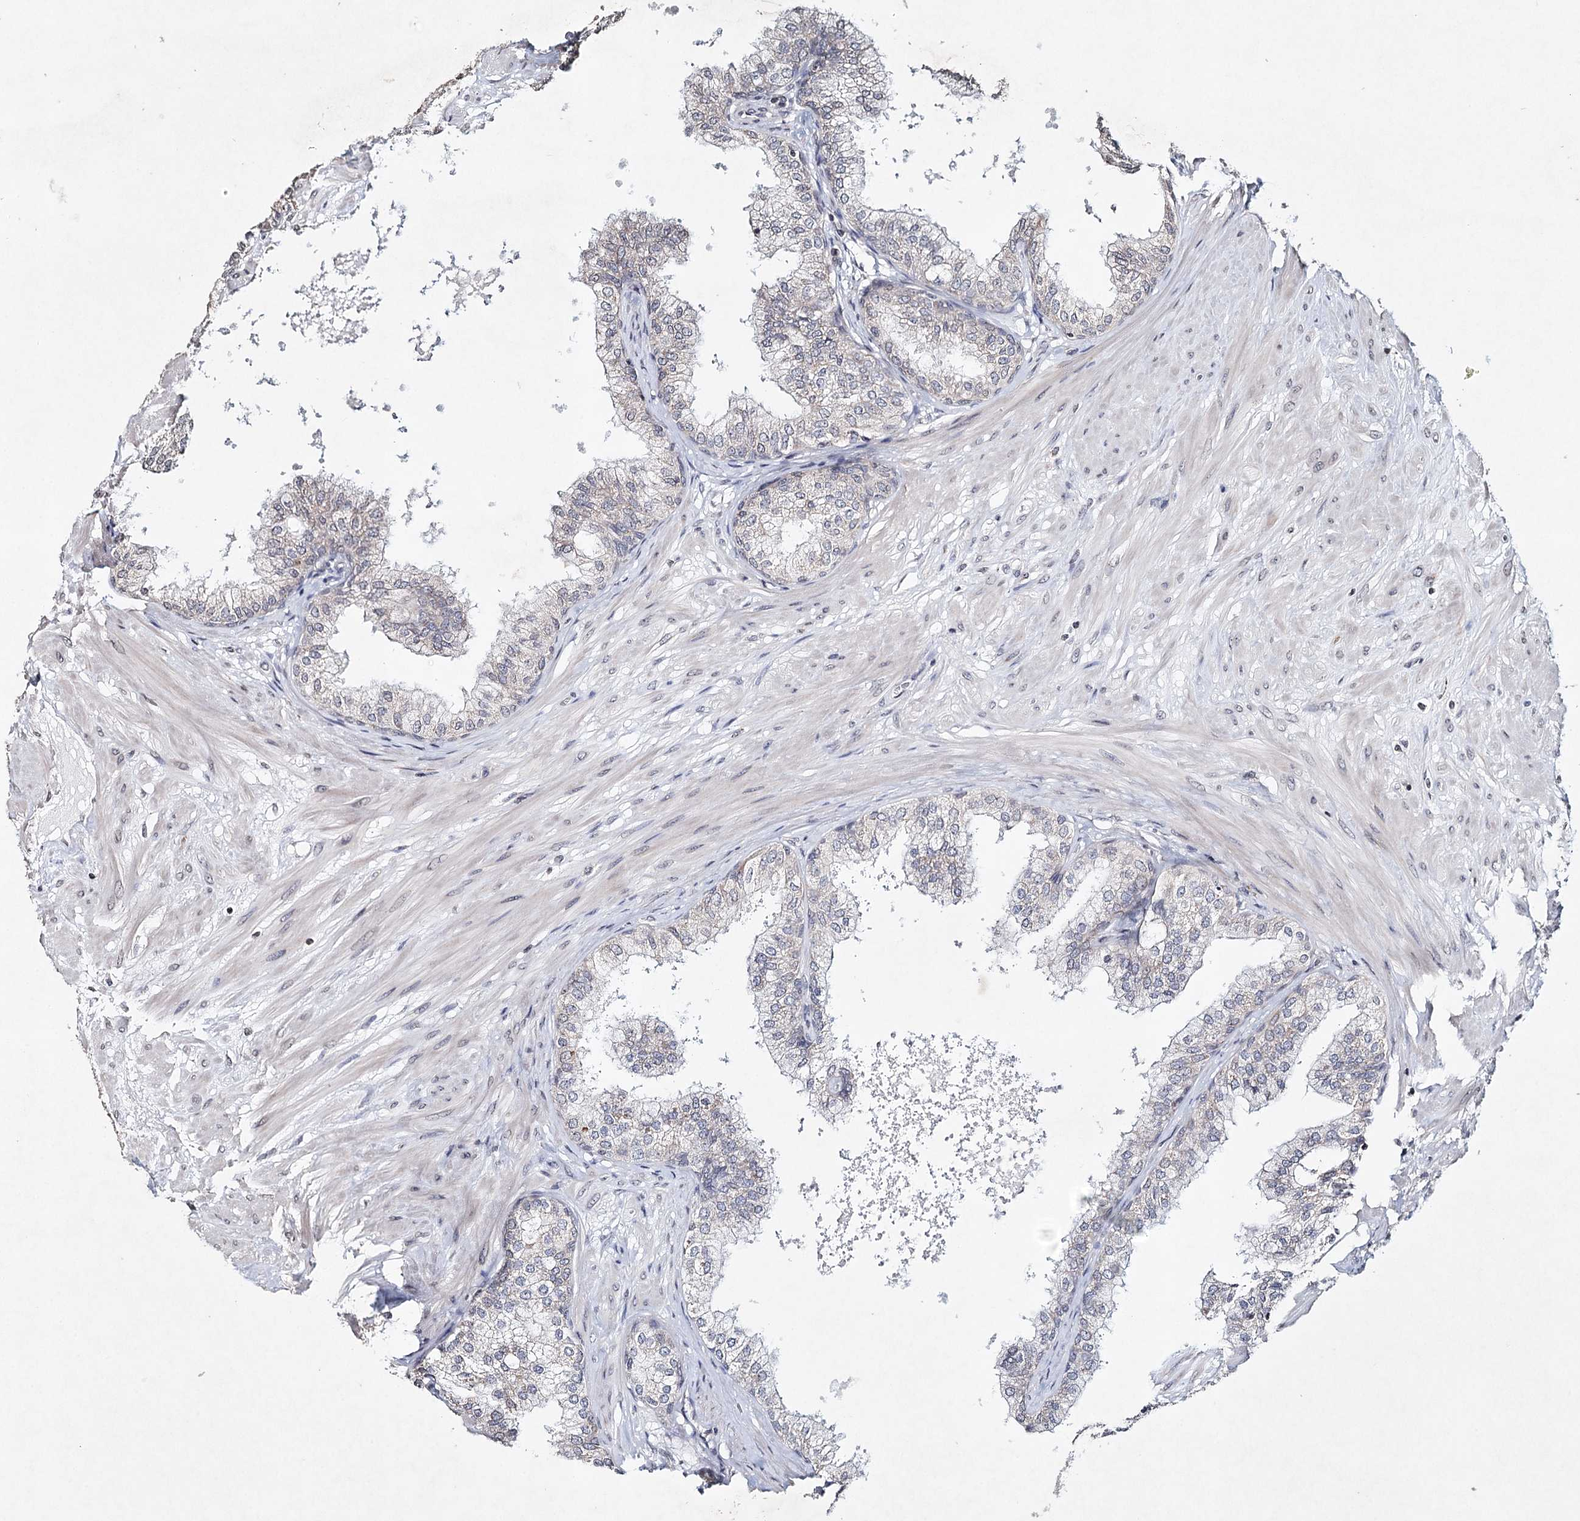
{"staining": {"intensity": "negative", "quantity": "none", "location": "none"}, "tissue": "prostate", "cell_type": "Glandular cells", "image_type": "normal", "snomed": [{"axis": "morphology", "description": "Normal tissue, NOS"}, {"axis": "topography", "description": "Prostate"}], "caption": "High magnification brightfield microscopy of benign prostate stained with DAB (3,3'-diaminobenzidine) (brown) and counterstained with hematoxylin (blue): glandular cells show no significant expression.", "gene": "ICOS", "patient": {"sex": "male", "age": 60}}